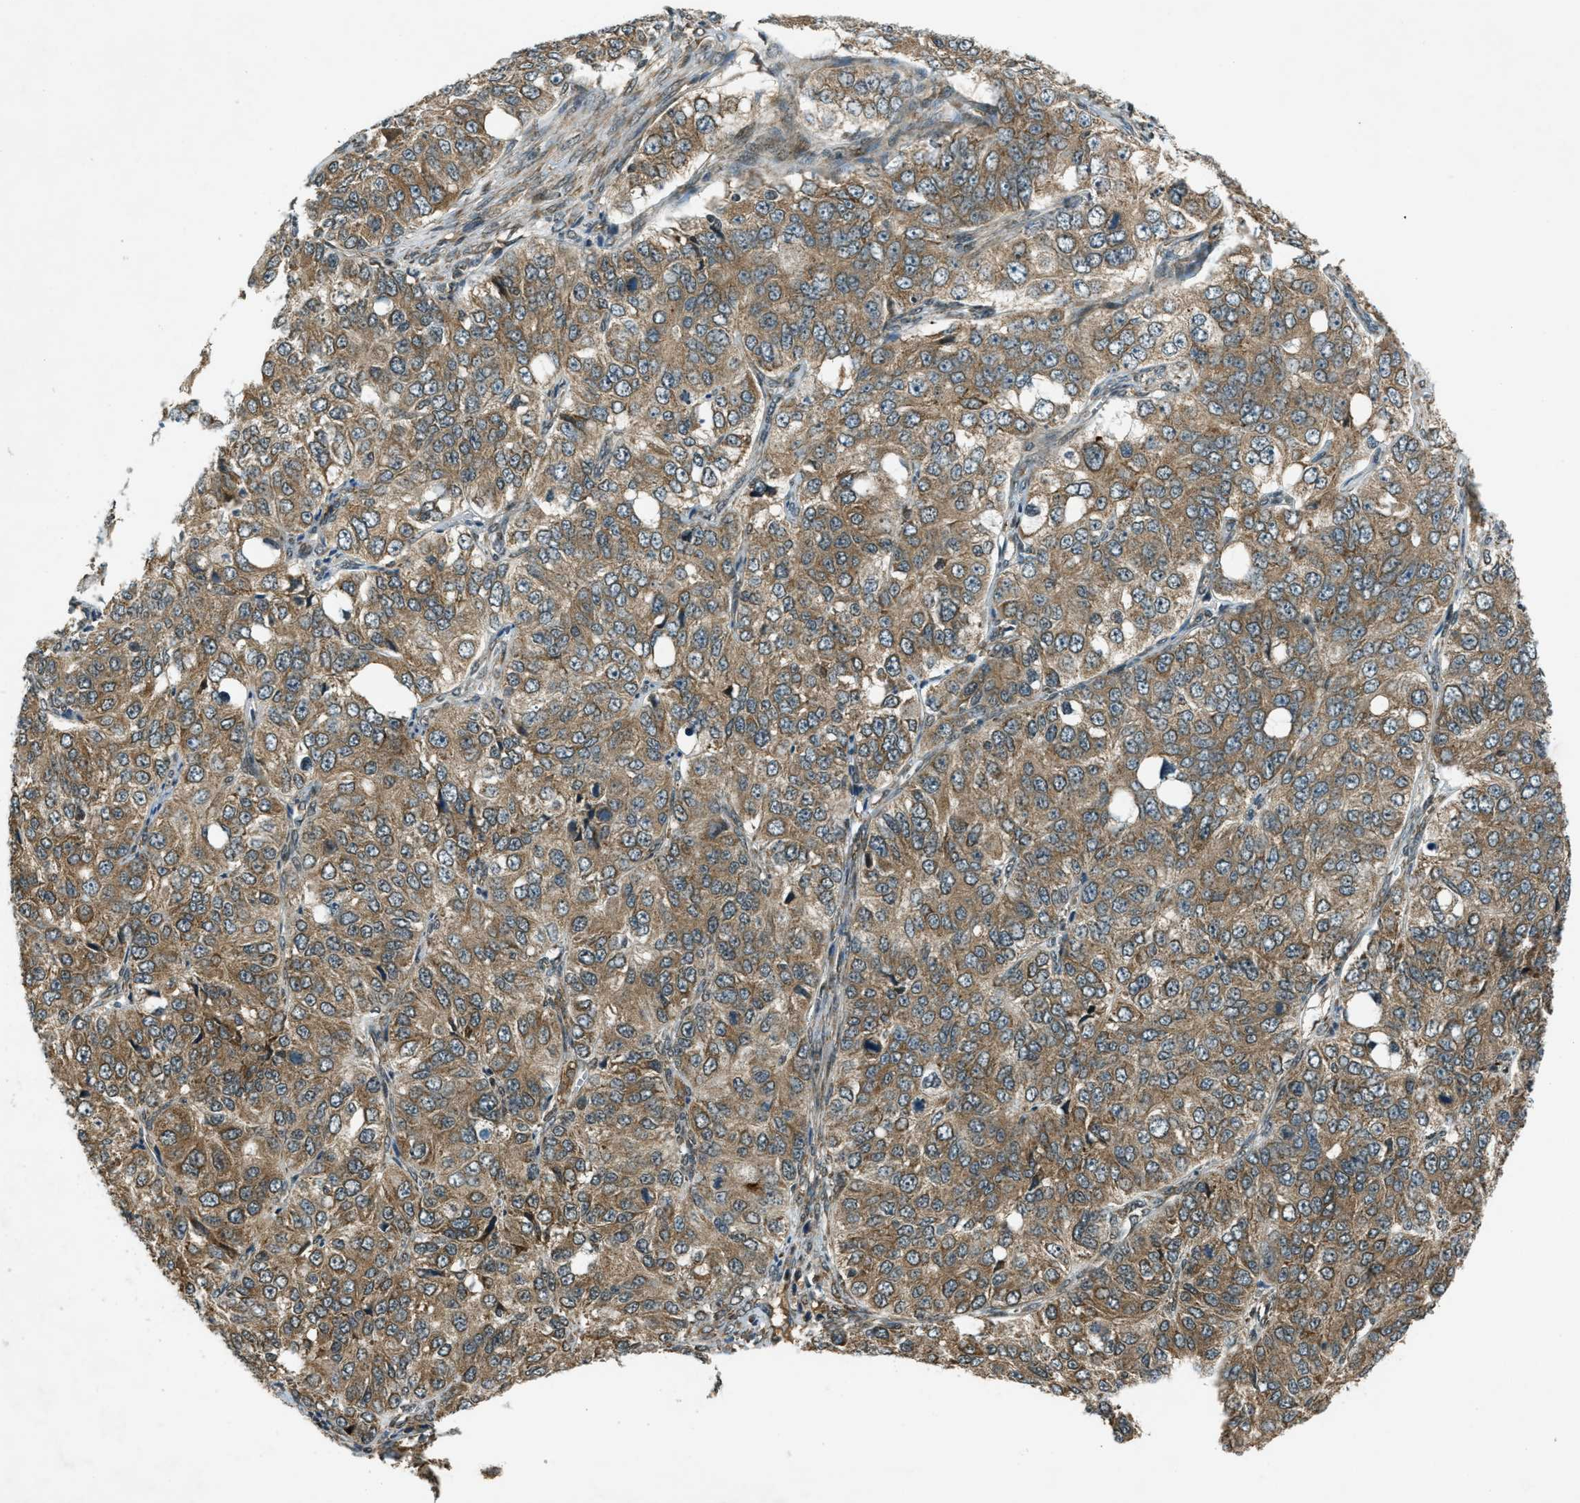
{"staining": {"intensity": "moderate", "quantity": ">75%", "location": "cytoplasmic/membranous"}, "tissue": "ovarian cancer", "cell_type": "Tumor cells", "image_type": "cancer", "snomed": [{"axis": "morphology", "description": "Carcinoma, endometroid"}, {"axis": "topography", "description": "Ovary"}], "caption": "This is an image of immunohistochemistry (IHC) staining of ovarian cancer (endometroid carcinoma), which shows moderate positivity in the cytoplasmic/membranous of tumor cells.", "gene": "EIF2AK3", "patient": {"sex": "female", "age": 51}}